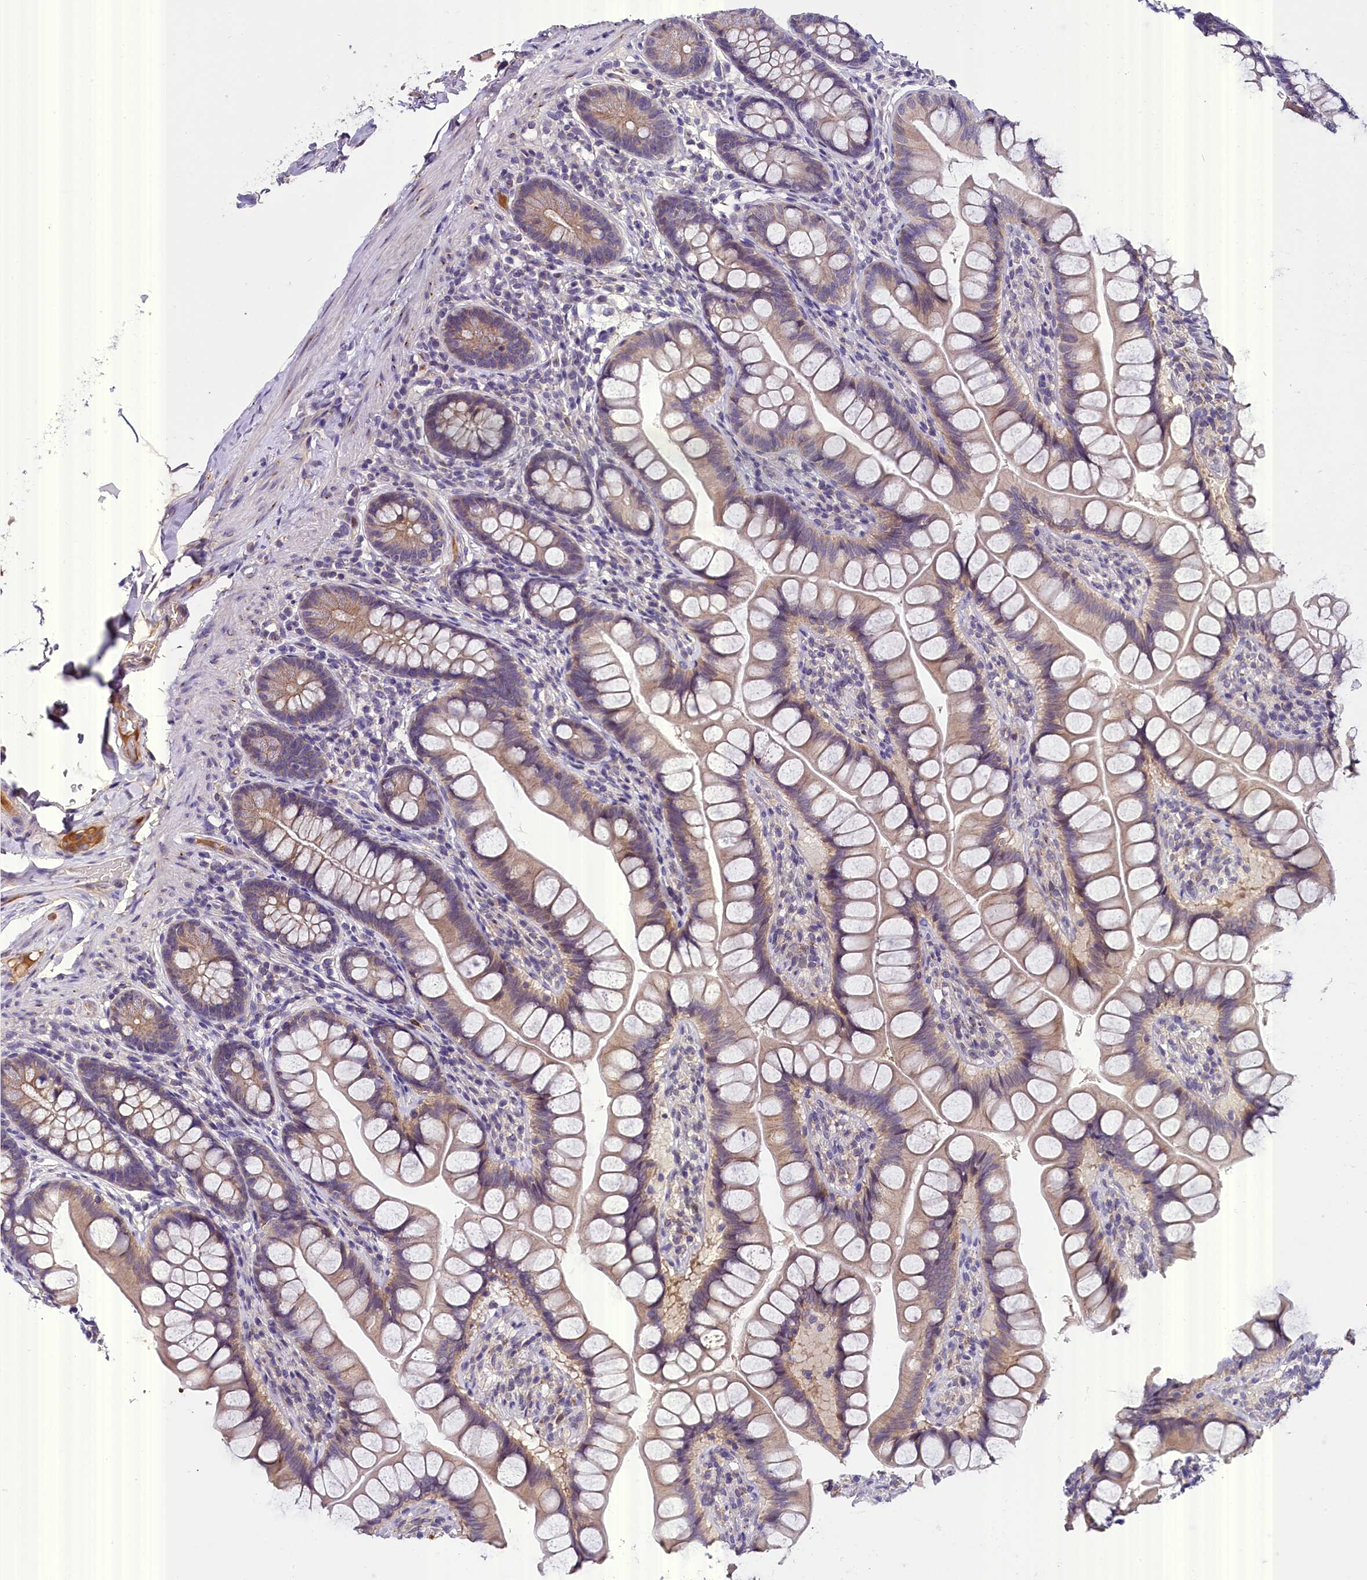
{"staining": {"intensity": "weak", "quantity": "25%-75%", "location": "cytoplasmic/membranous"}, "tissue": "small intestine", "cell_type": "Glandular cells", "image_type": "normal", "snomed": [{"axis": "morphology", "description": "Normal tissue, NOS"}, {"axis": "topography", "description": "Small intestine"}], "caption": "A micrograph of small intestine stained for a protein shows weak cytoplasmic/membranous brown staining in glandular cells.", "gene": "ENKD1", "patient": {"sex": "male", "age": 70}}